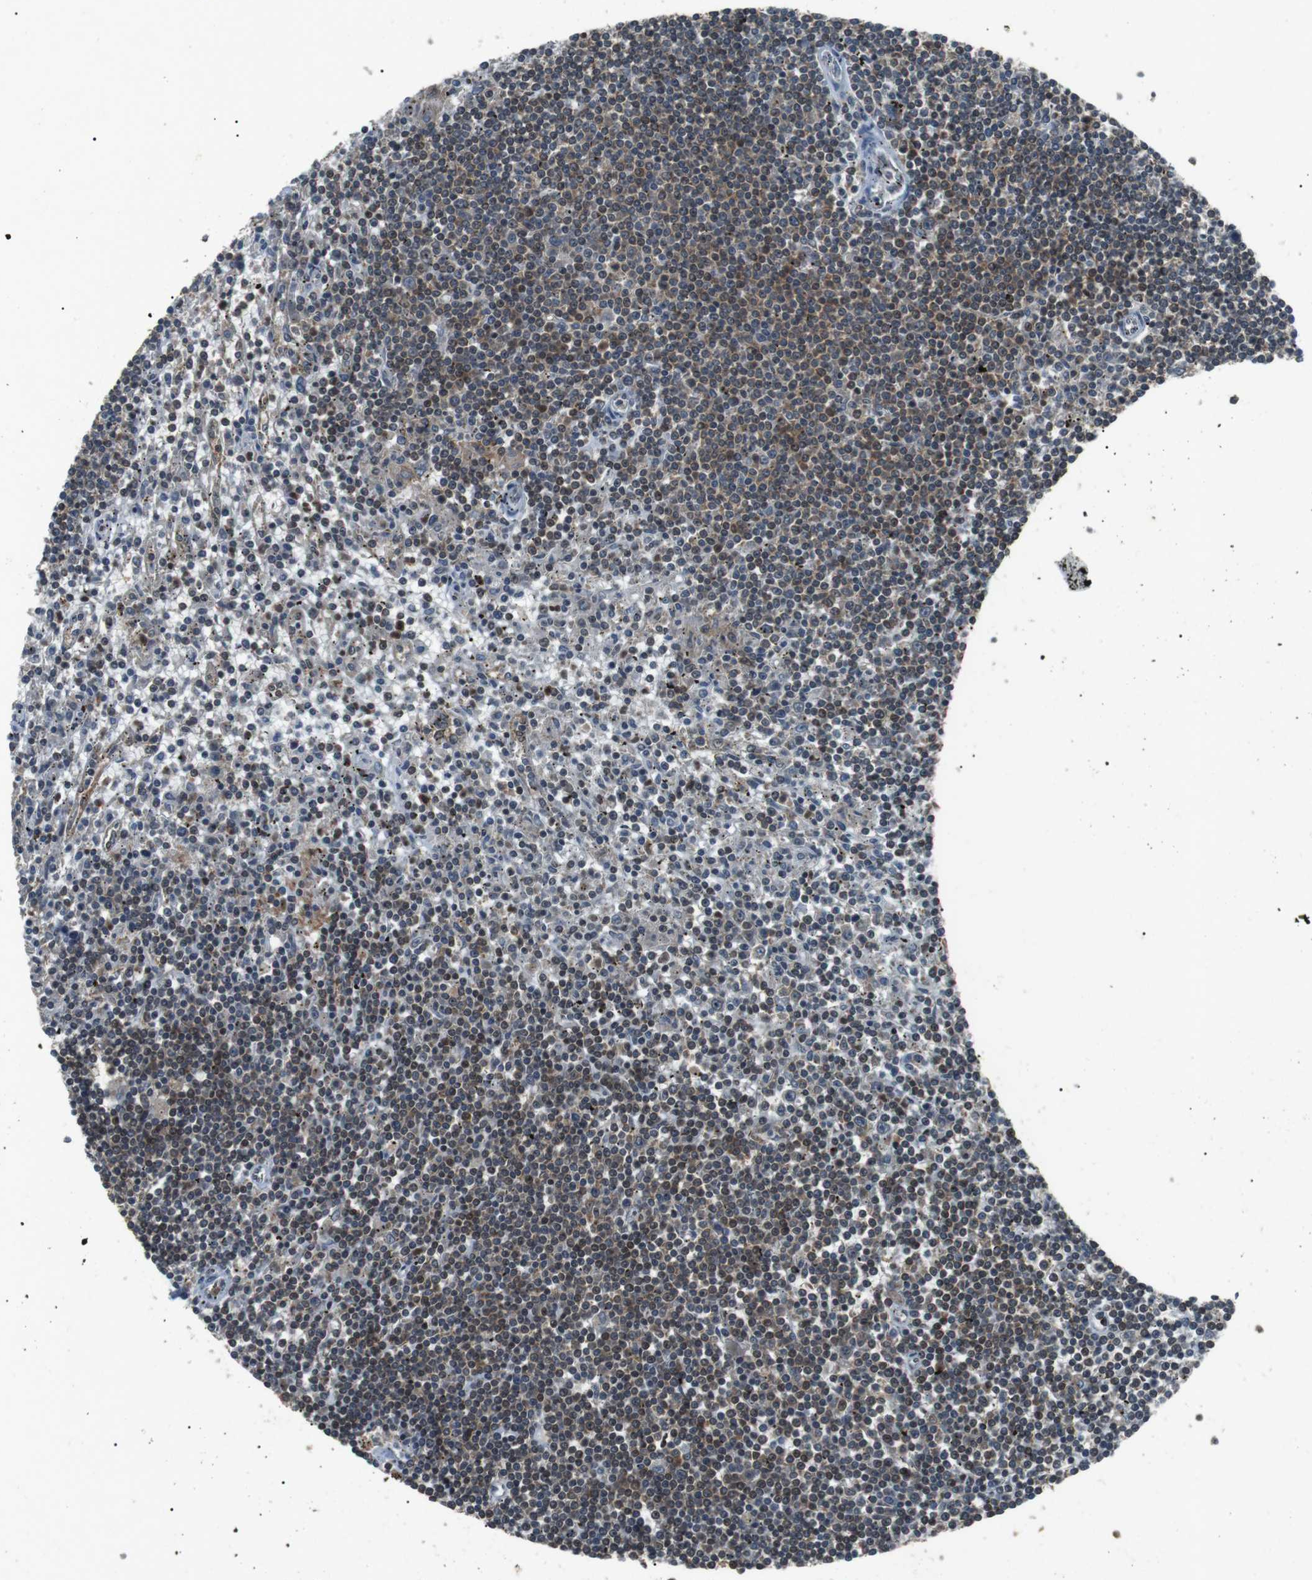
{"staining": {"intensity": "moderate", "quantity": "25%-75%", "location": "cytoplasmic/membranous"}, "tissue": "lymphoma", "cell_type": "Tumor cells", "image_type": "cancer", "snomed": [{"axis": "morphology", "description": "Malignant lymphoma, non-Hodgkin's type, Low grade"}, {"axis": "topography", "description": "Spleen"}], "caption": "Low-grade malignant lymphoma, non-Hodgkin's type stained for a protein shows moderate cytoplasmic/membranous positivity in tumor cells.", "gene": "NEK7", "patient": {"sex": "male", "age": 76}}